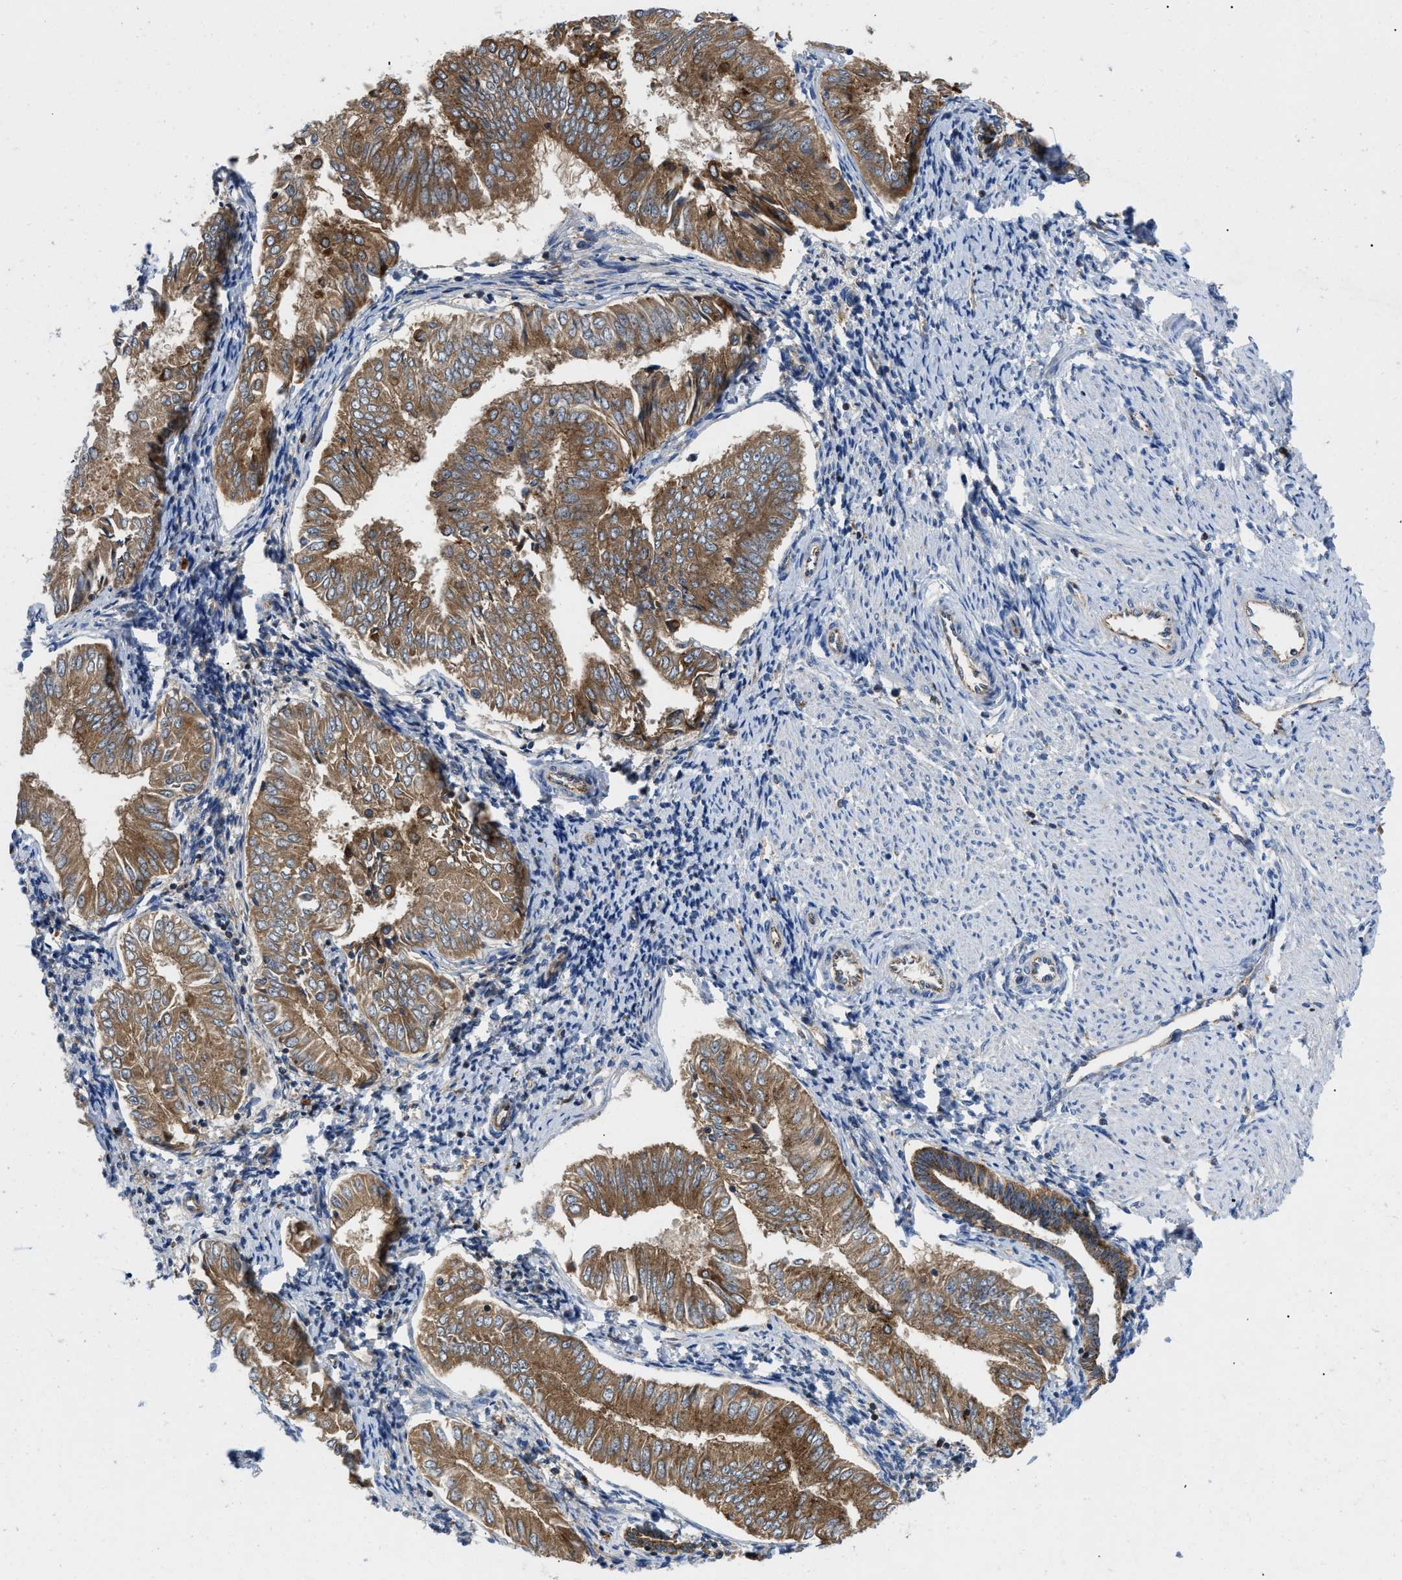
{"staining": {"intensity": "moderate", "quantity": ">75%", "location": "cytoplasmic/membranous"}, "tissue": "endometrial cancer", "cell_type": "Tumor cells", "image_type": "cancer", "snomed": [{"axis": "morphology", "description": "Adenocarcinoma, NOS"}, {"axis": "topography", "description": "Endometrium"}], "caption": "A histopathology image of human endometrial cancer (adenocarcinoma) stained for a protein reveals moderate cytoplasmic/membranous brown staining in tumor cells.", "gene": "ENPP4", "patient": {"sex": "female", "age": 53}}